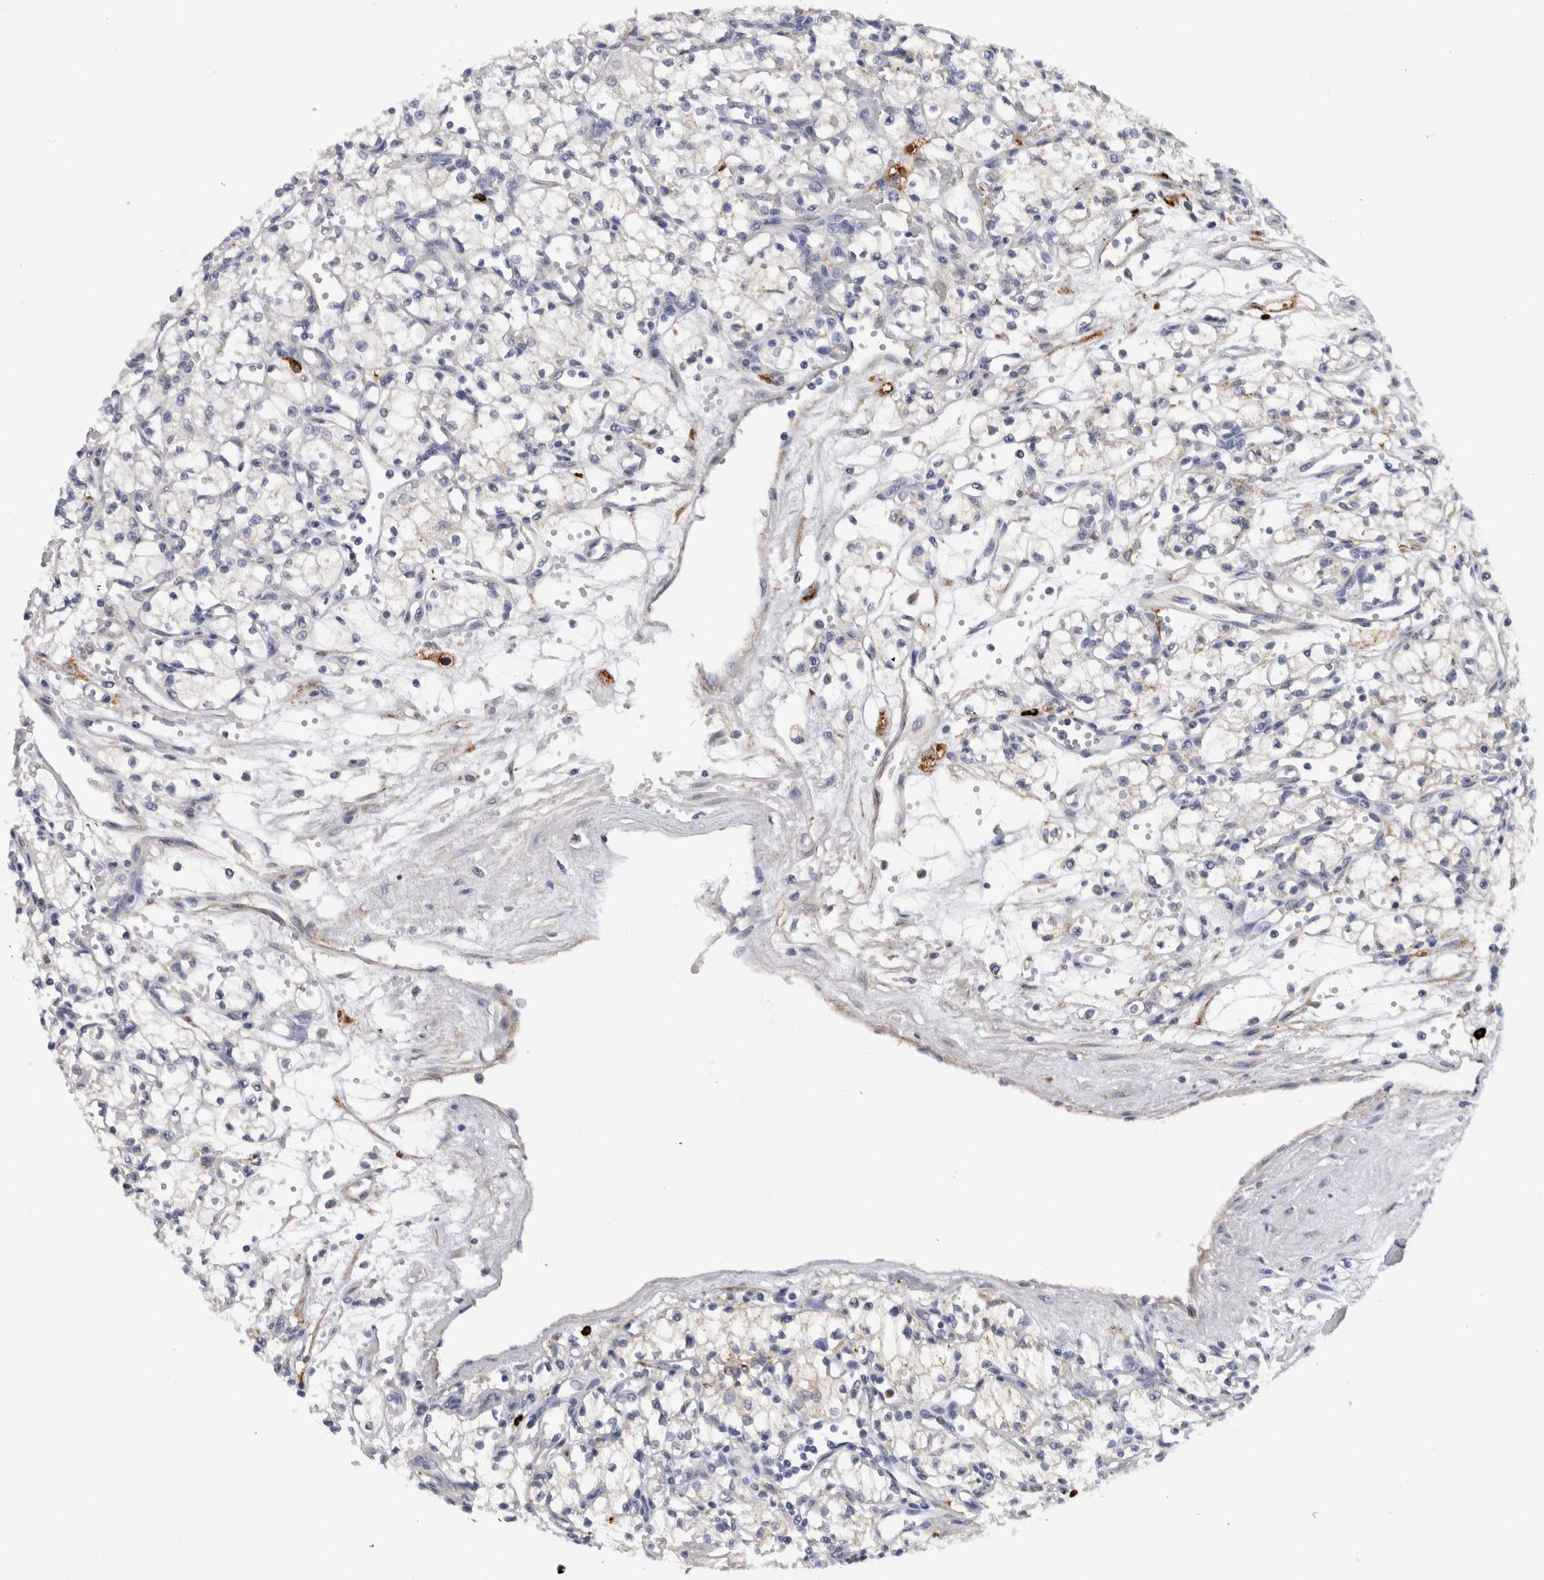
{"staining": {"intensity": "negative", "quantity": "none", "location": "none"}, "tissue": "renal cancer", "cell_type": "Tumor cells", "image_type": "cancer", "snomed": [{"axis": "morphology", "description": "Normal tissue, NOS"}, {"axis": "morphology", "description": "Adenocarcinoma, NOS"}, {"axis": "topography", "description": "Kidney"}], "caption": "Immunohistochemistry micrograph of renal adenocarcinoma stained for a protein (brown), which displays no expression in tumor cells. The staining is performed using DAB brown chromogen with nuclei counter-stained in using hematoxylin.", "gene": "CD63", "patient": {"sex": "male", "age": 59}}